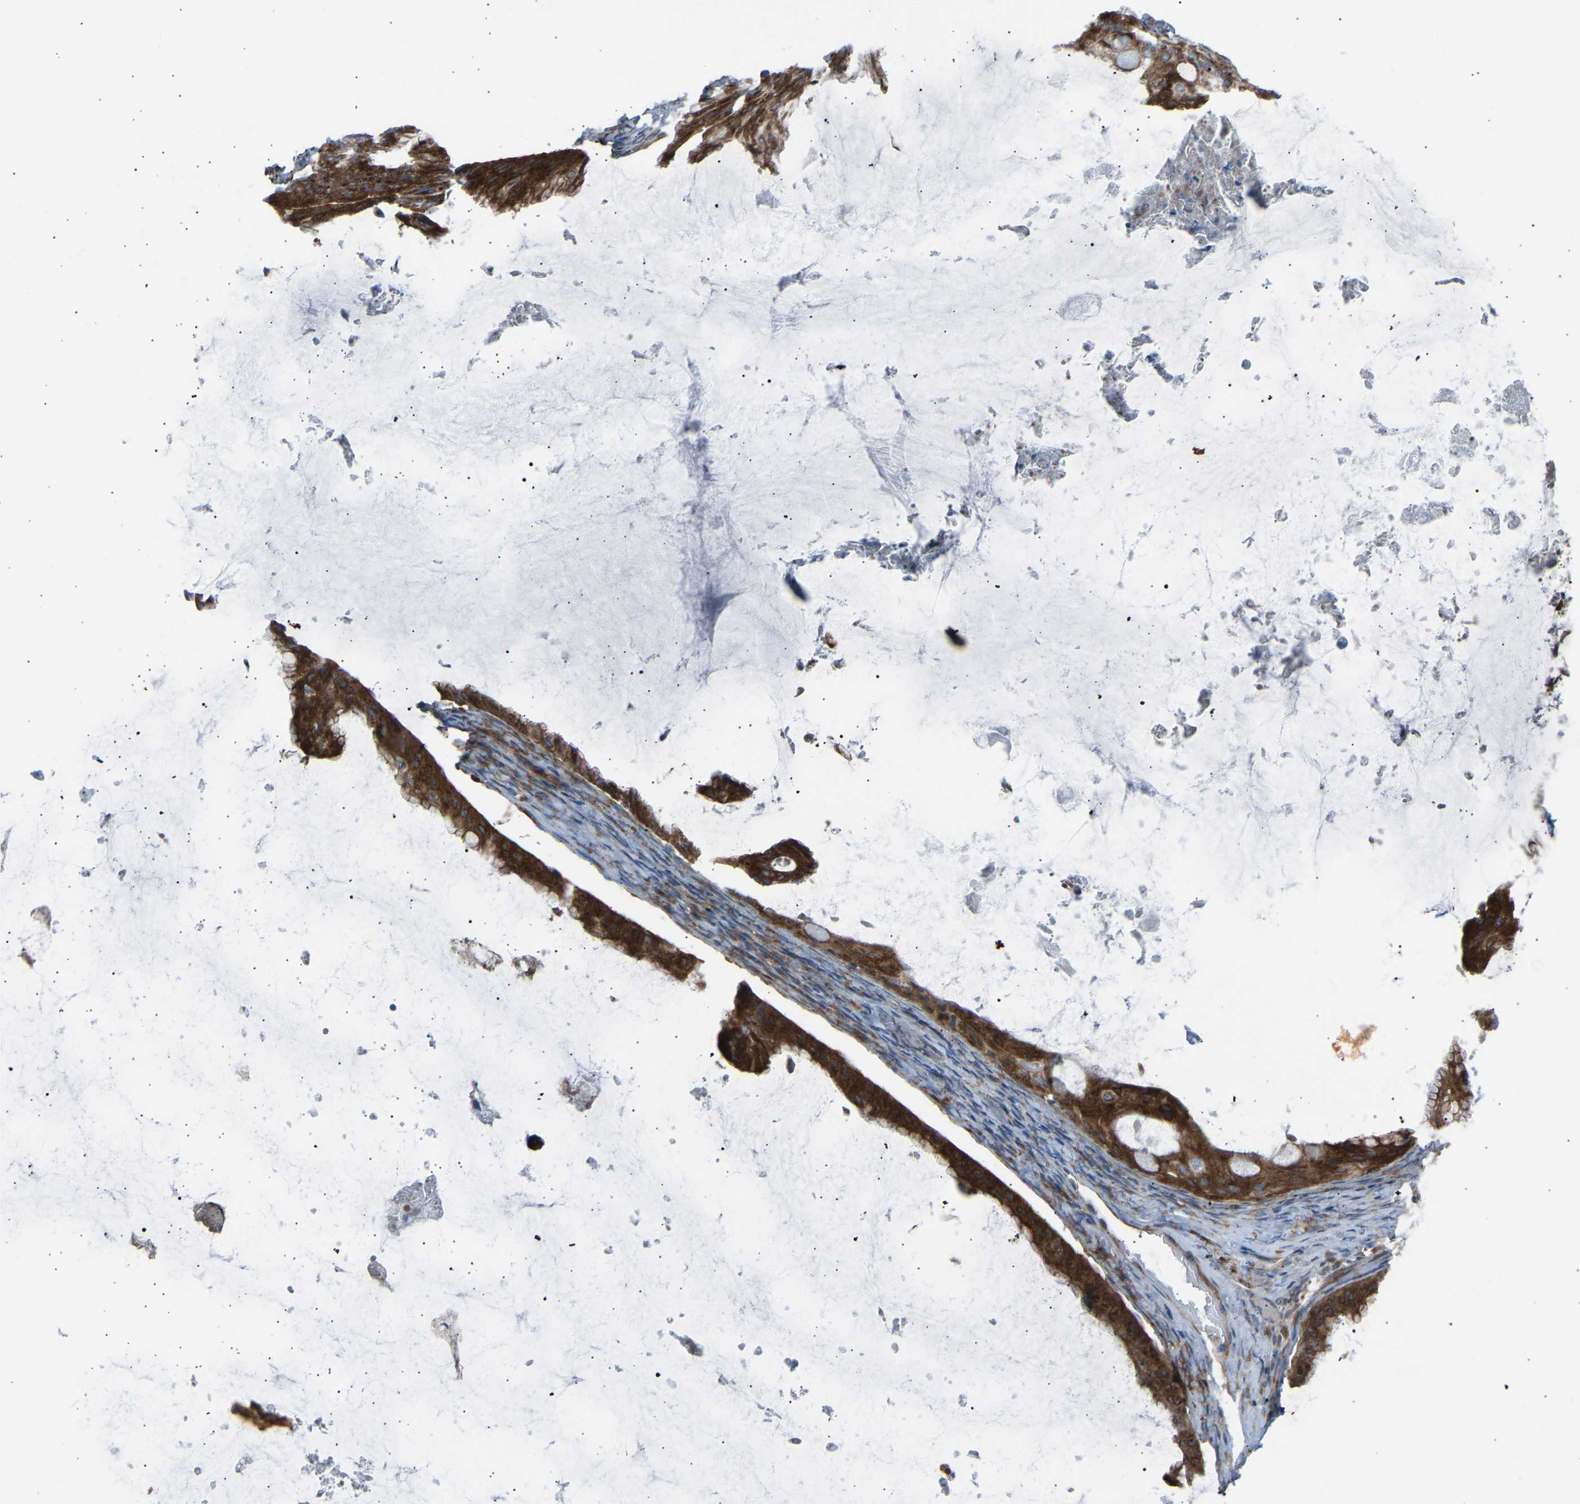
{"staining": {"intensity": "strong", "quantity": ">75%", "location": "cytoplasmic/membranous"}, "tissue": "ovarian cancer", "cell_type": "Tumor cells", "image_type": "cancer", "snomed": [{"axis": "morphology", "description": "Cystadenocarcinoma, mucinous, NOS"}, {"axis": "topography", "description": "Ovary"}], "caption": "The immunohistochemical stain highlights strong cytoplasmic/membranous positivity in tumor cells of ovarian cancer tissue.", "gene": "VPS41", "patient": {"sex": "female", "age": 61}}